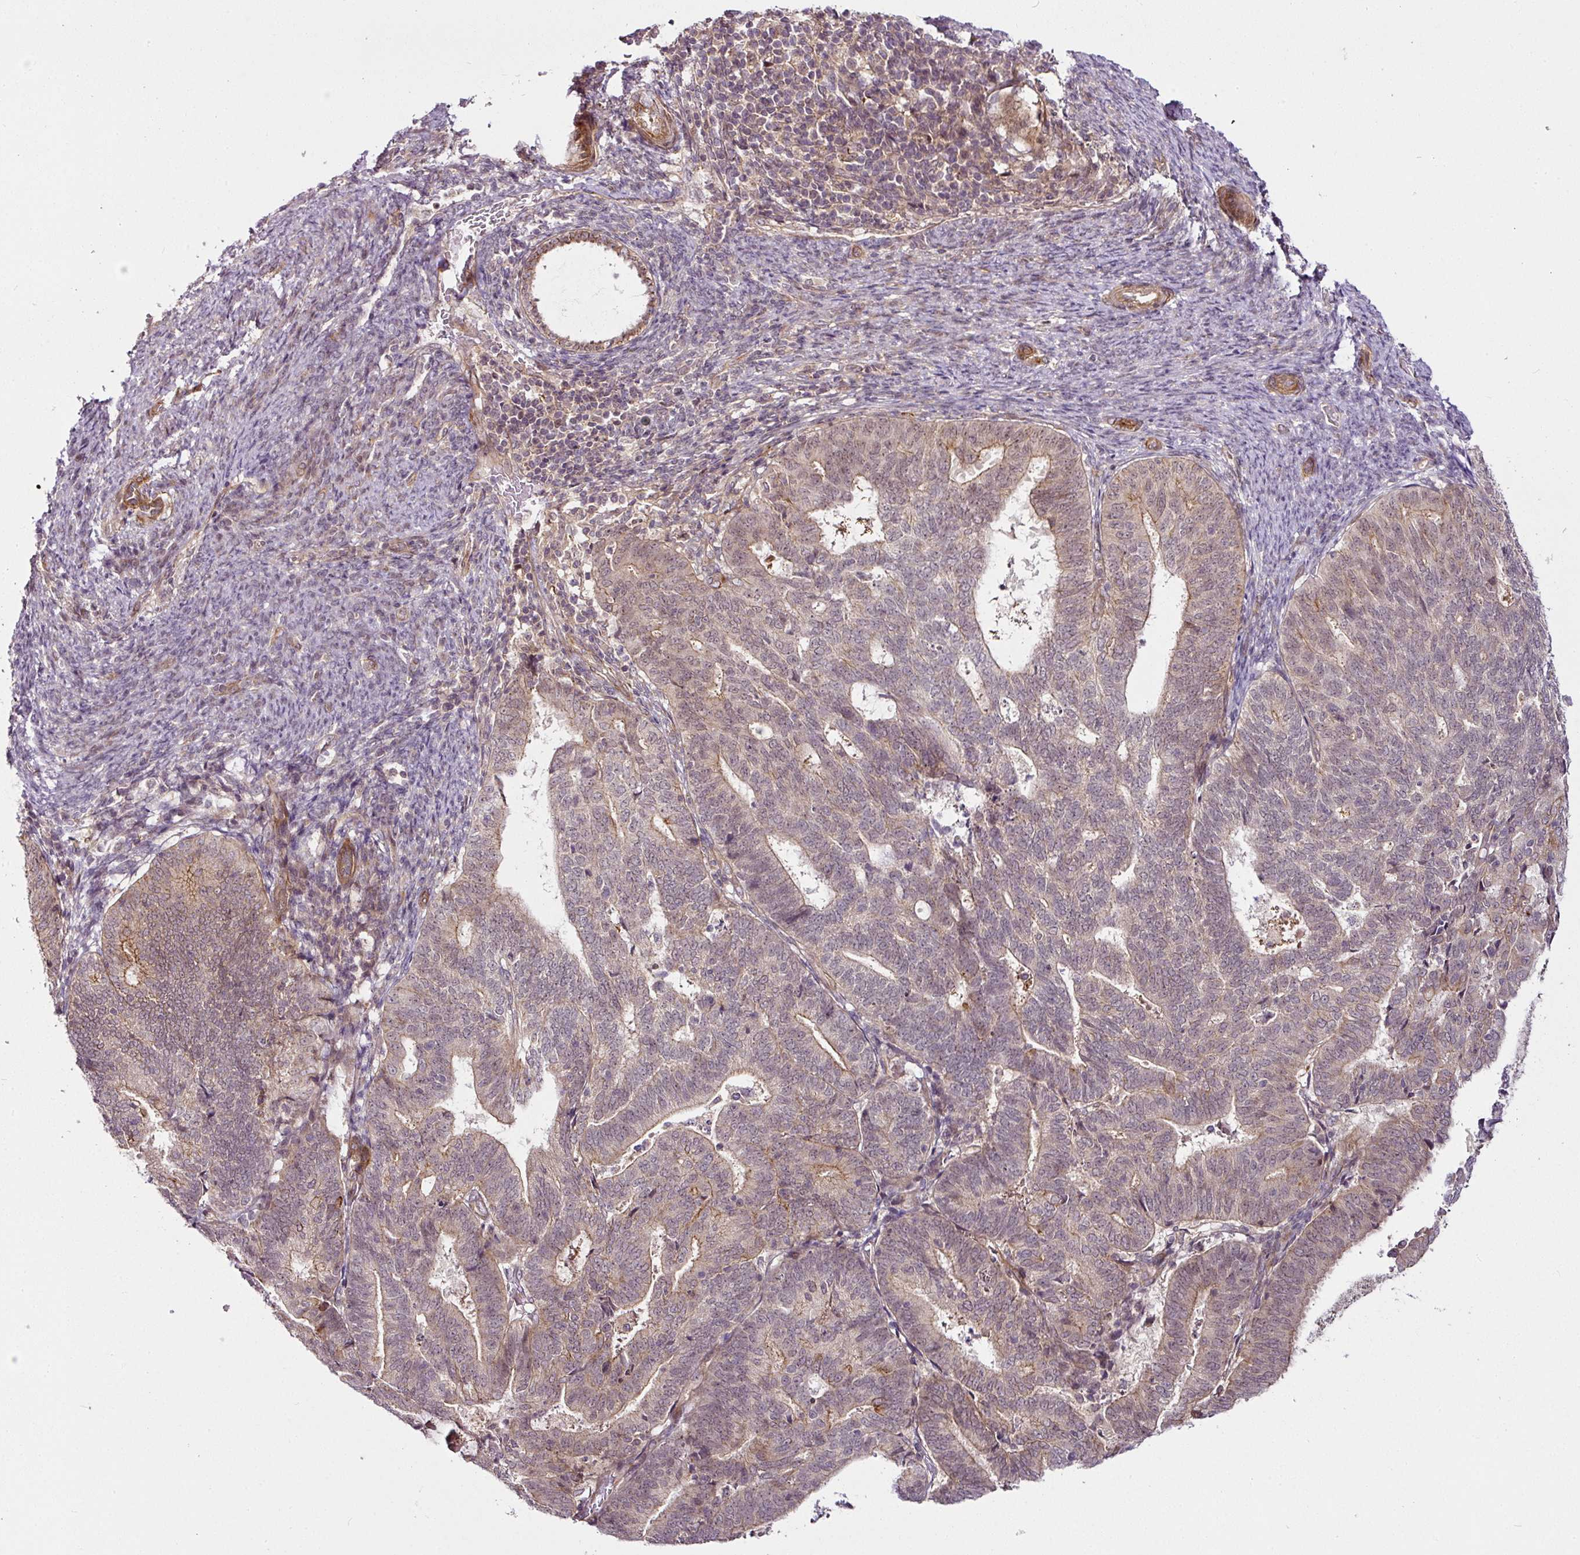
{"staining": {"intensity": "moderate", "quantity": "<25%", "location": "cytoplasmic/membranous,nuclear"}, "tissue": "endometrial cancer", "cell_type": "Tumor cells", "image_type": "cancer", "snomed": [{"axis": "morphology", "description": "Adenocarcinoma, NOS"}, {"axis": "topography", "description": "Endometrium"}], "caption": "A histopathology image showing moderate cytoplasmic/membranous and nuclear staining in about <25% of tumor cells in endometrial cancer, as visualized by brown immunohistochemical staining.", "gene": "DCAF13", "patient": {"sex": "female", "age": 70}}